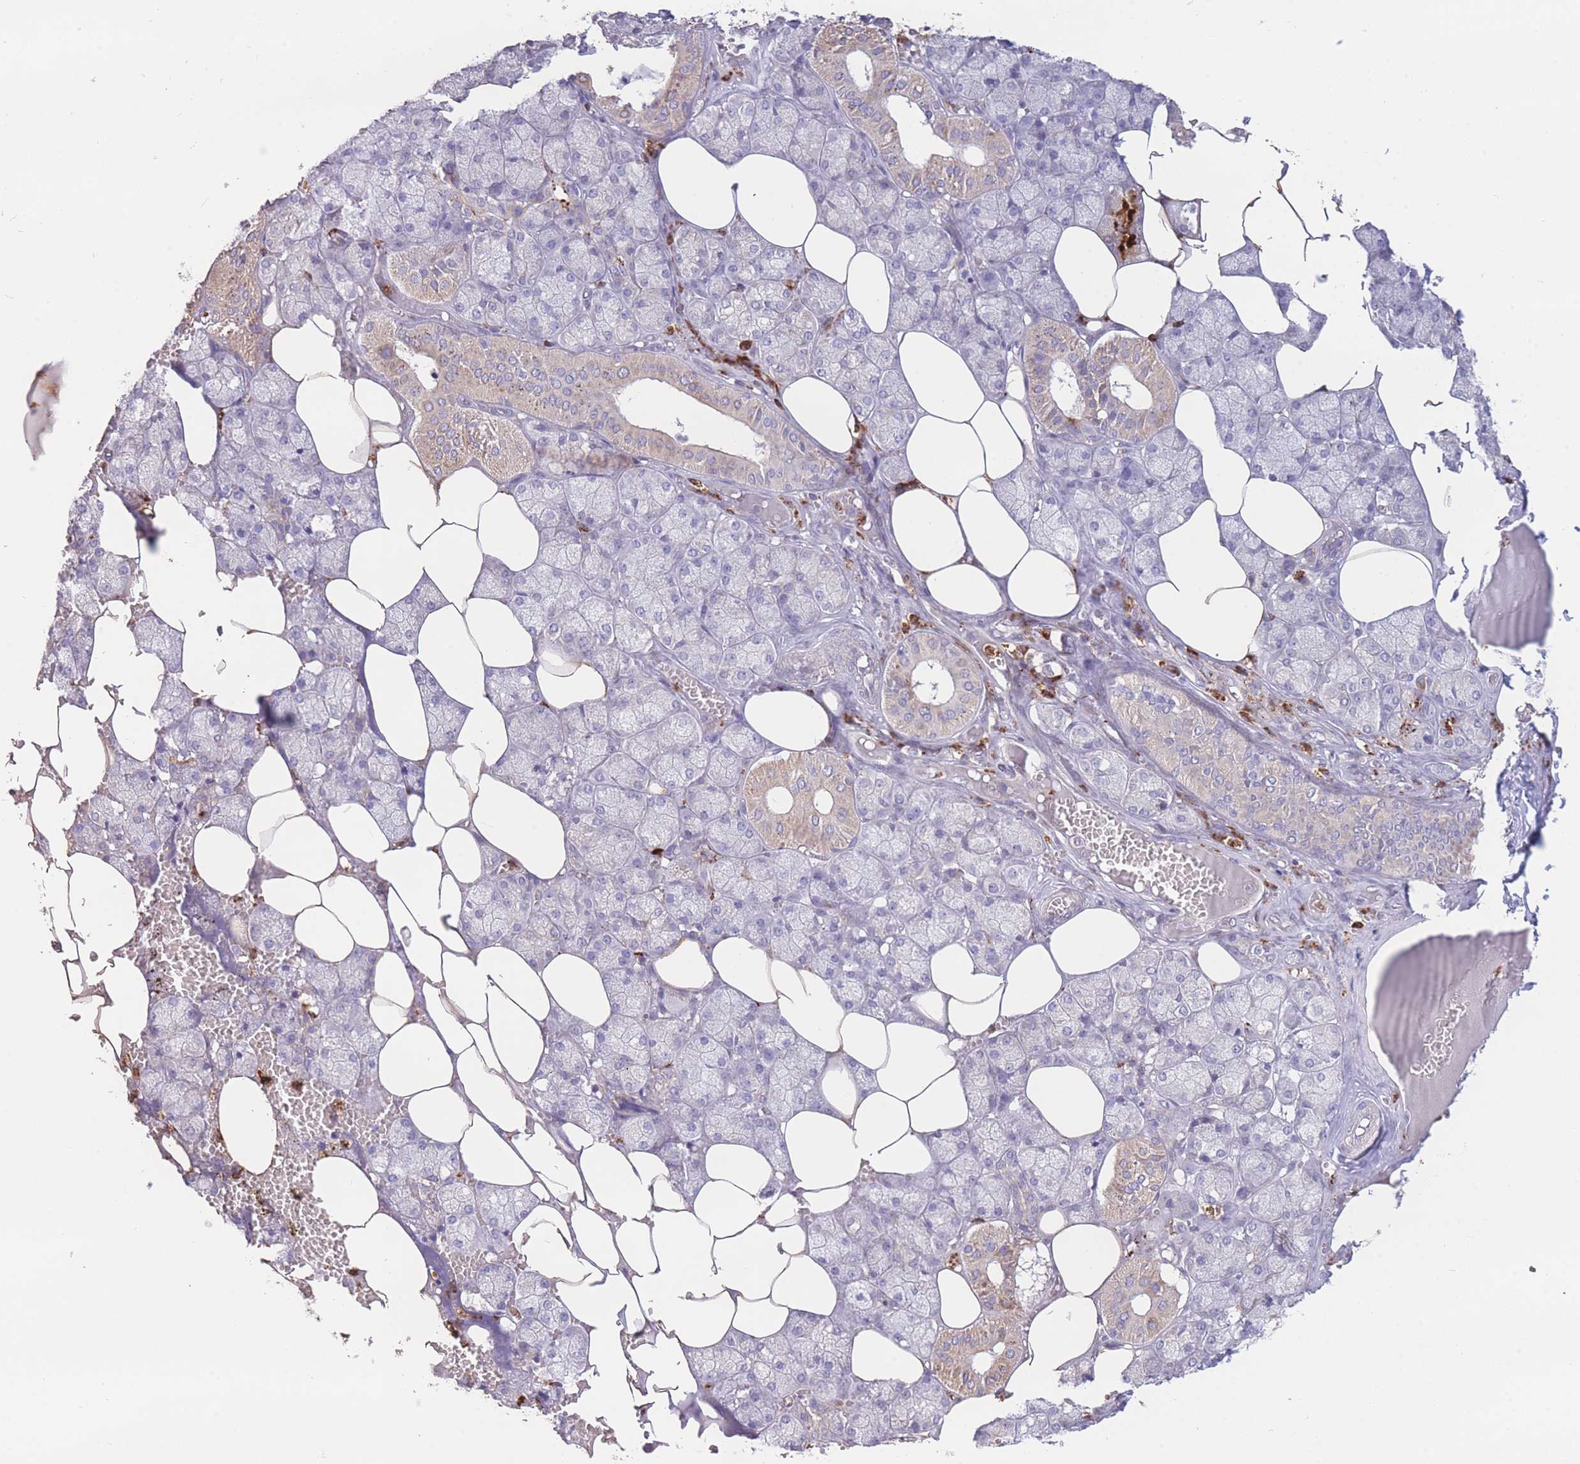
{"staining": {"intensity": "moderate", "quantity": "<25%", "location": "cytoplasmic/membranous"}, "tissue": "salivary gland", "cell_type": "Glandular cells", "image_type": "normal", "snomed": [{"axis": "morphology", "description": "Normal tissue, NOS"}, {"axis": "topography", "description": "Salivary gland"}], "caption": "Human salivary gland stained for a protein (brown) displays moderate cytoplasmic/membranous positive expression in approximately <25% of glandular cells.", "gene": "CENPM", "patient": {"sex": "male", "age": 62}}